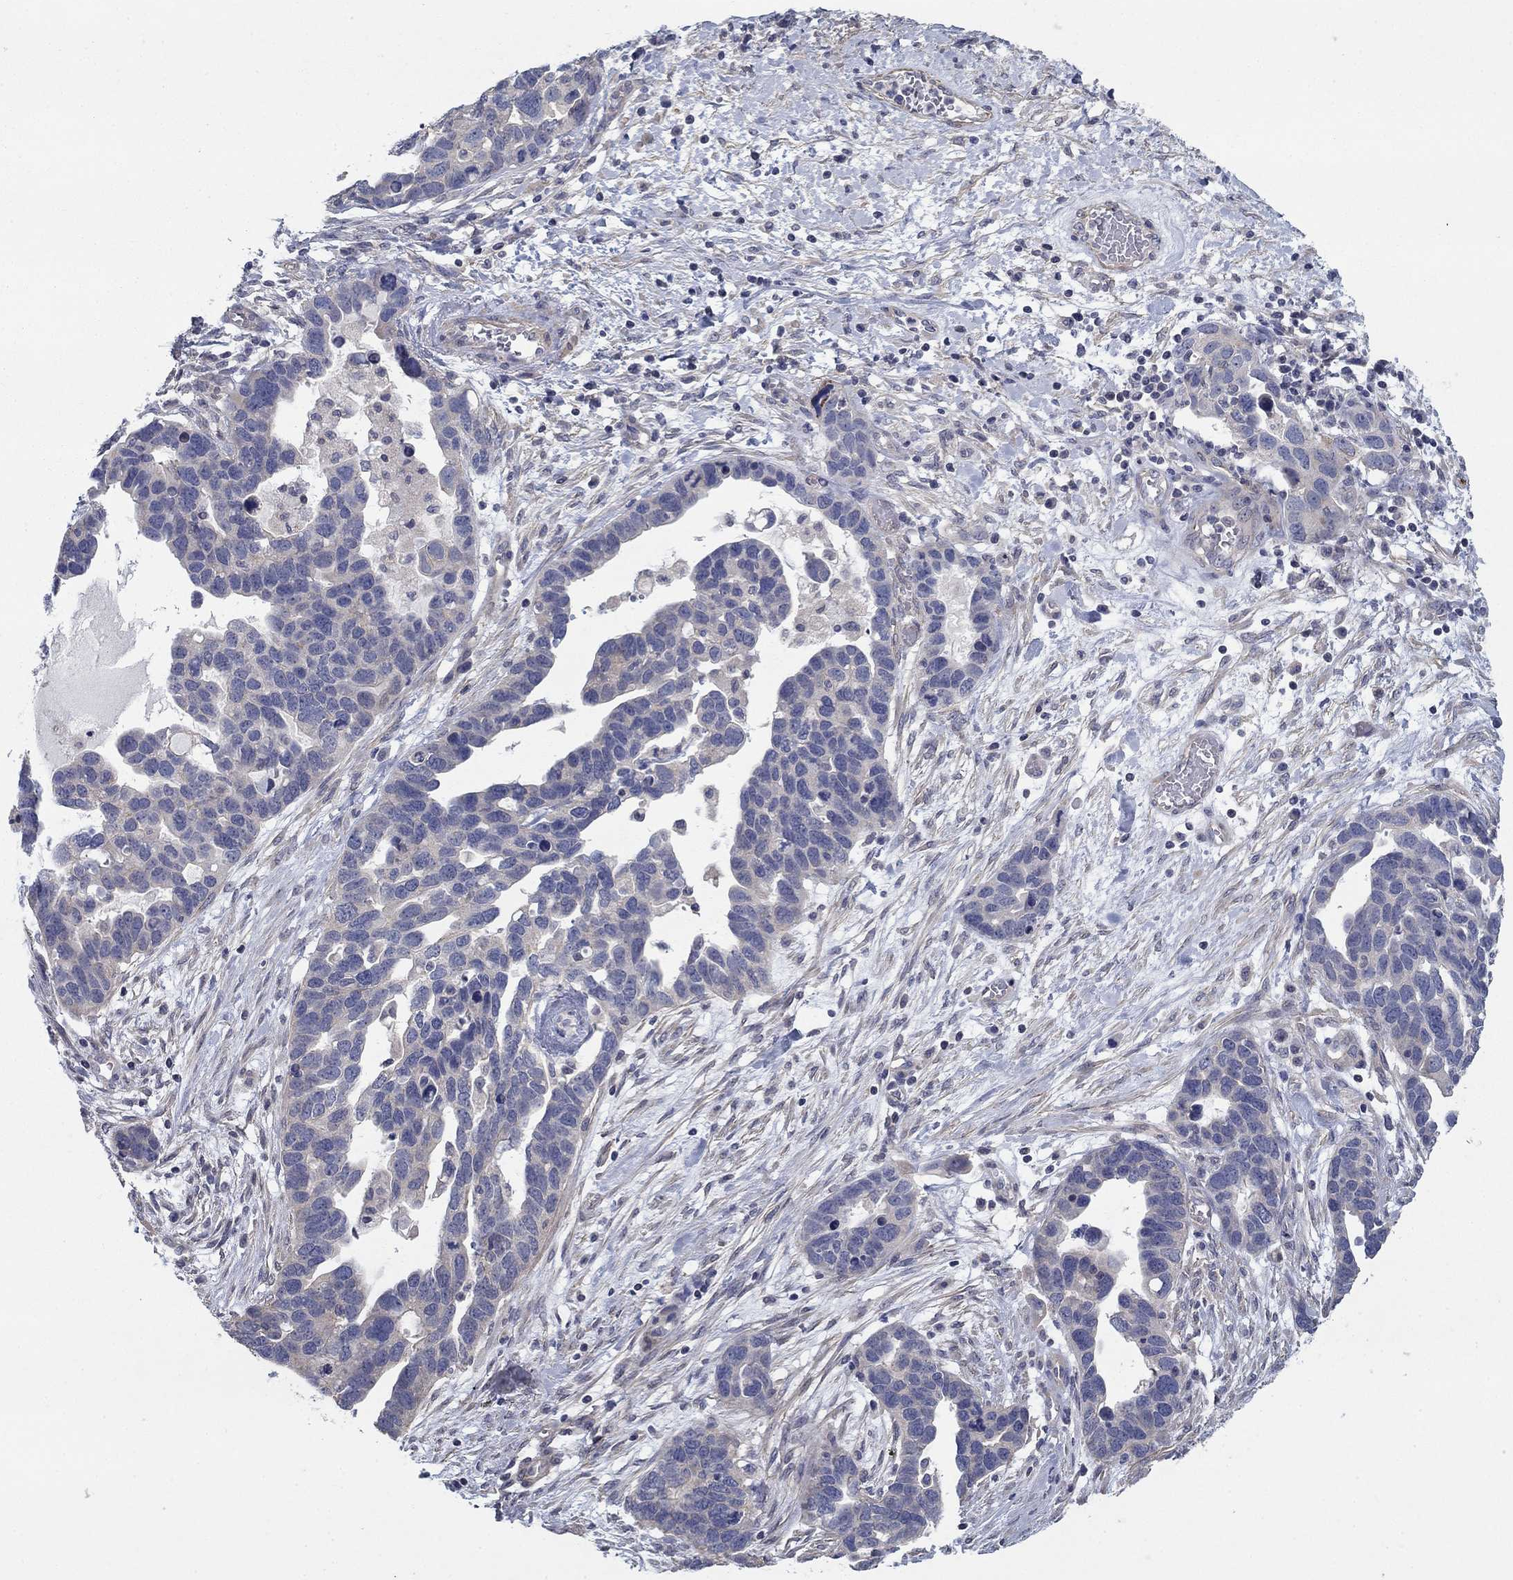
{"staining": {"intensity": "negative", "quantity": "none", "location": "none"}, "tissue": "ovarian cancer", "cell_type": "Tumor cells", "image_type": "cancer", "snomed": [{"axis": "morphology", "description": "Cystadenocarcinoma, serous, NOS"}, {"axis": "topography", "description": "Ovary"}], "caption": "Tumor cells show no significant protein staining in ovarian cancer.", "gene": "GRK7", "patient": {"sex": "female", "age": 54}}